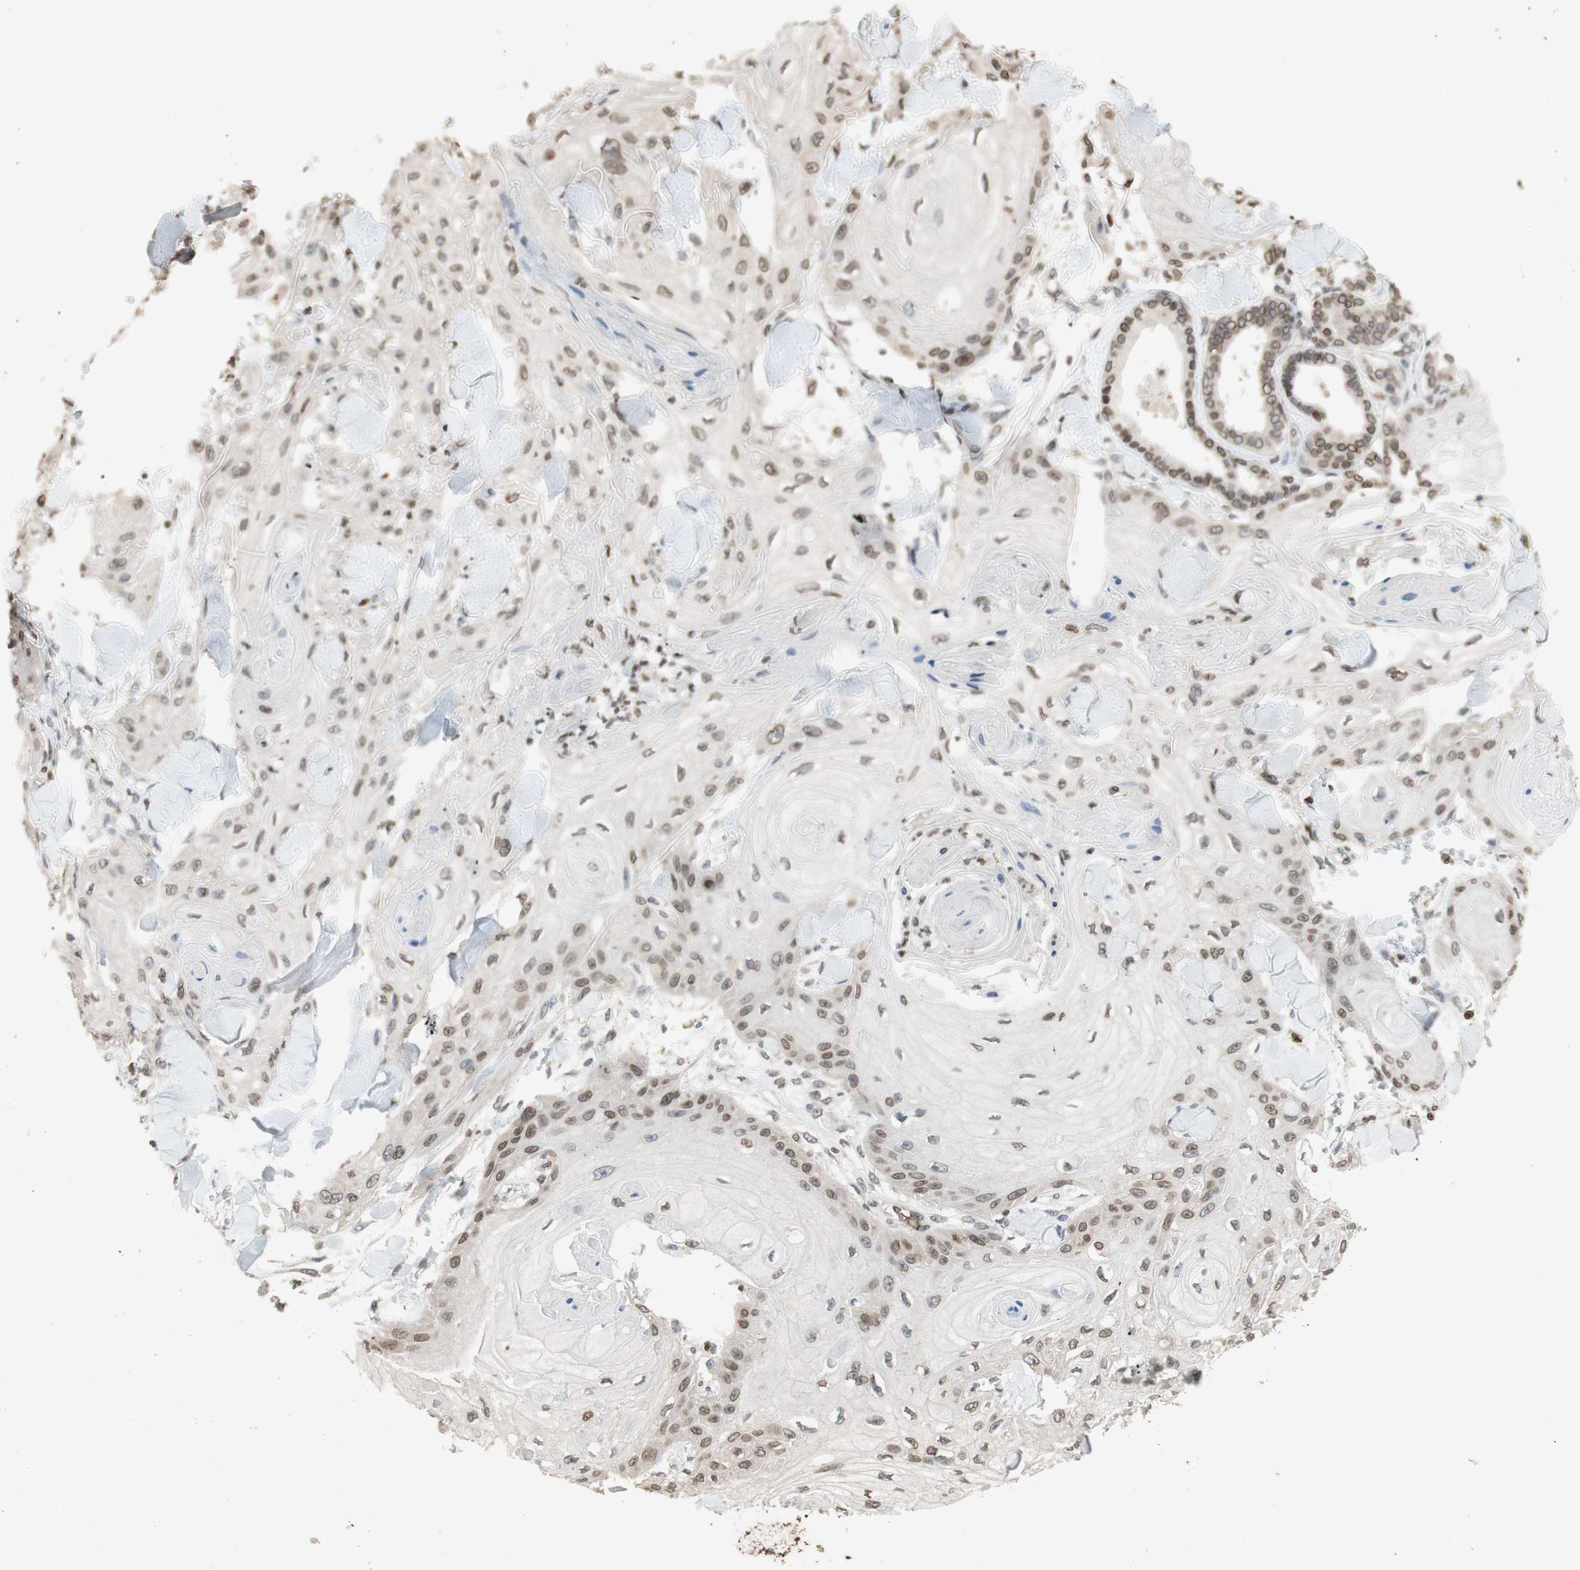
{"staining": {"intensity": "moderate", "quantity": ">75%", "location": "cytoplasmic/membranous,nuclear"}, "tissue": "skin cancer", "cell_type": "Tumor cells", "image_type": "cancer", "snomed": [{"axis": "morphology", "description": "Squamous cell carcinoma, NOS"}, {"axis": "topography", "description": "Skin"}], "caption": "Skin cancer (squamous cell carcinoma) stained with a brown dye displays moderate cytoplasmic/membranous and nuclear positive expression in about >75% of tumor cells.", "gene": "TMPO", "patient": {"sex": "male", "age": 74}}